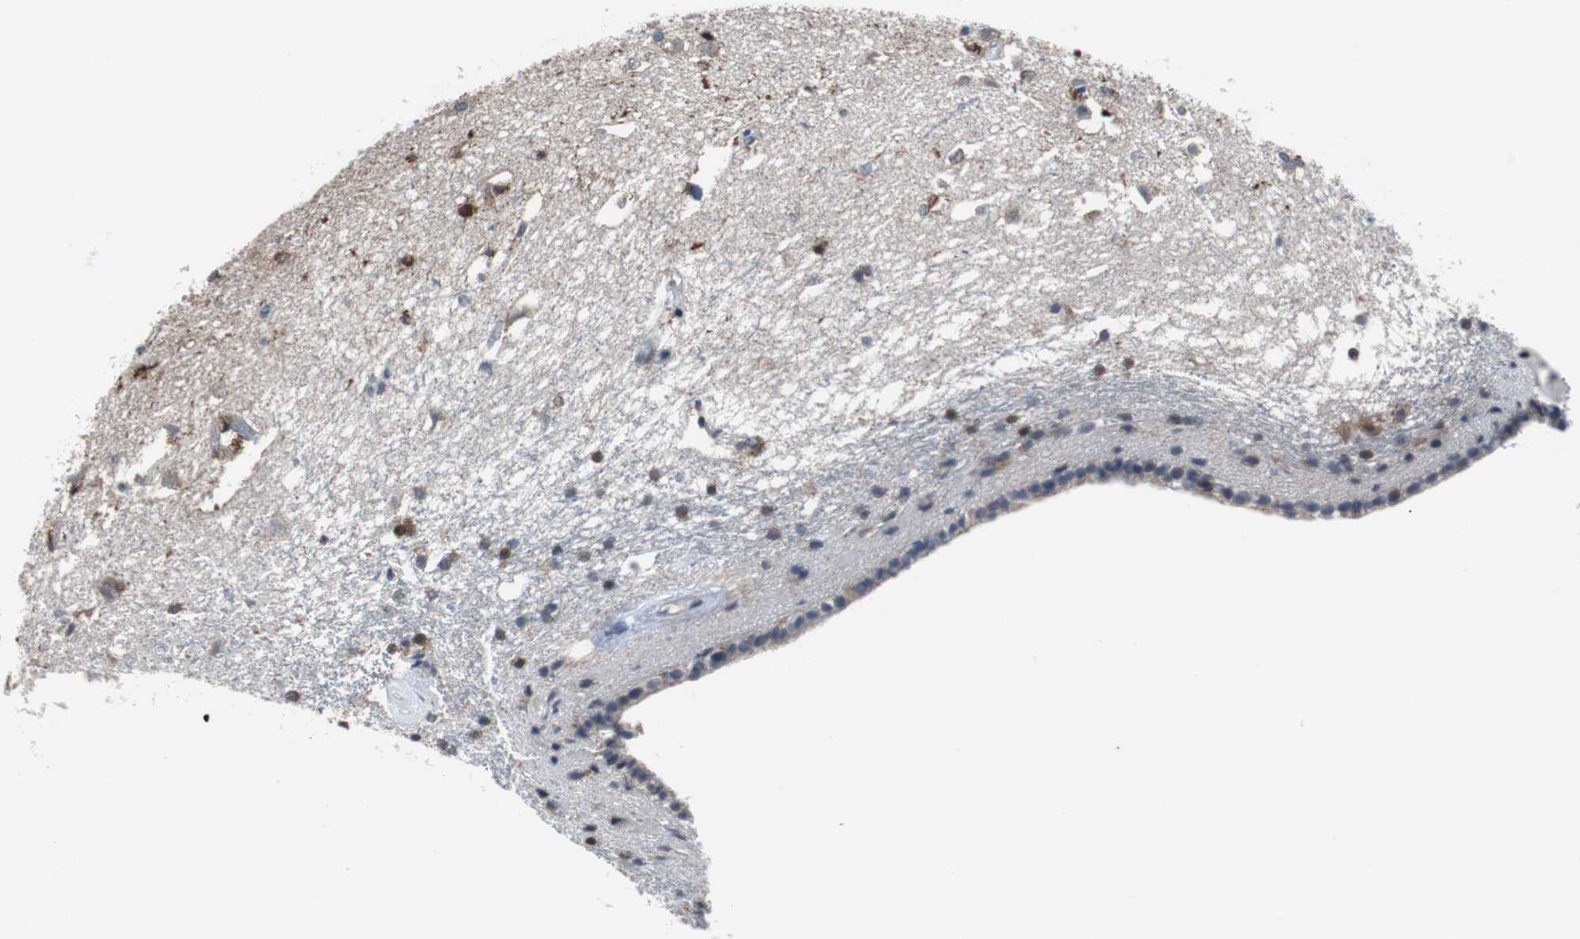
{"staining": {"intensity": "weak", "quantity": "<25%", "location": "cytoplasmic/membranous"}, "tissue": "caudate", "cell_type": "Glial cells", "image_type": "normal", "snomed": [{"axis": "morphology", "description": "Normal tissue, NOS"}, {"axis": "topography", "description": "Lateral ventricle wall"}], "caption": "Glial cells show no significant expression in normal caudate. (DAB (3,3'-diaminobenzidine) IHC visualized using brightfield microscopy, high magnification).", "gene": "TP63", "patient": {"sex": "female", "age": 19}}